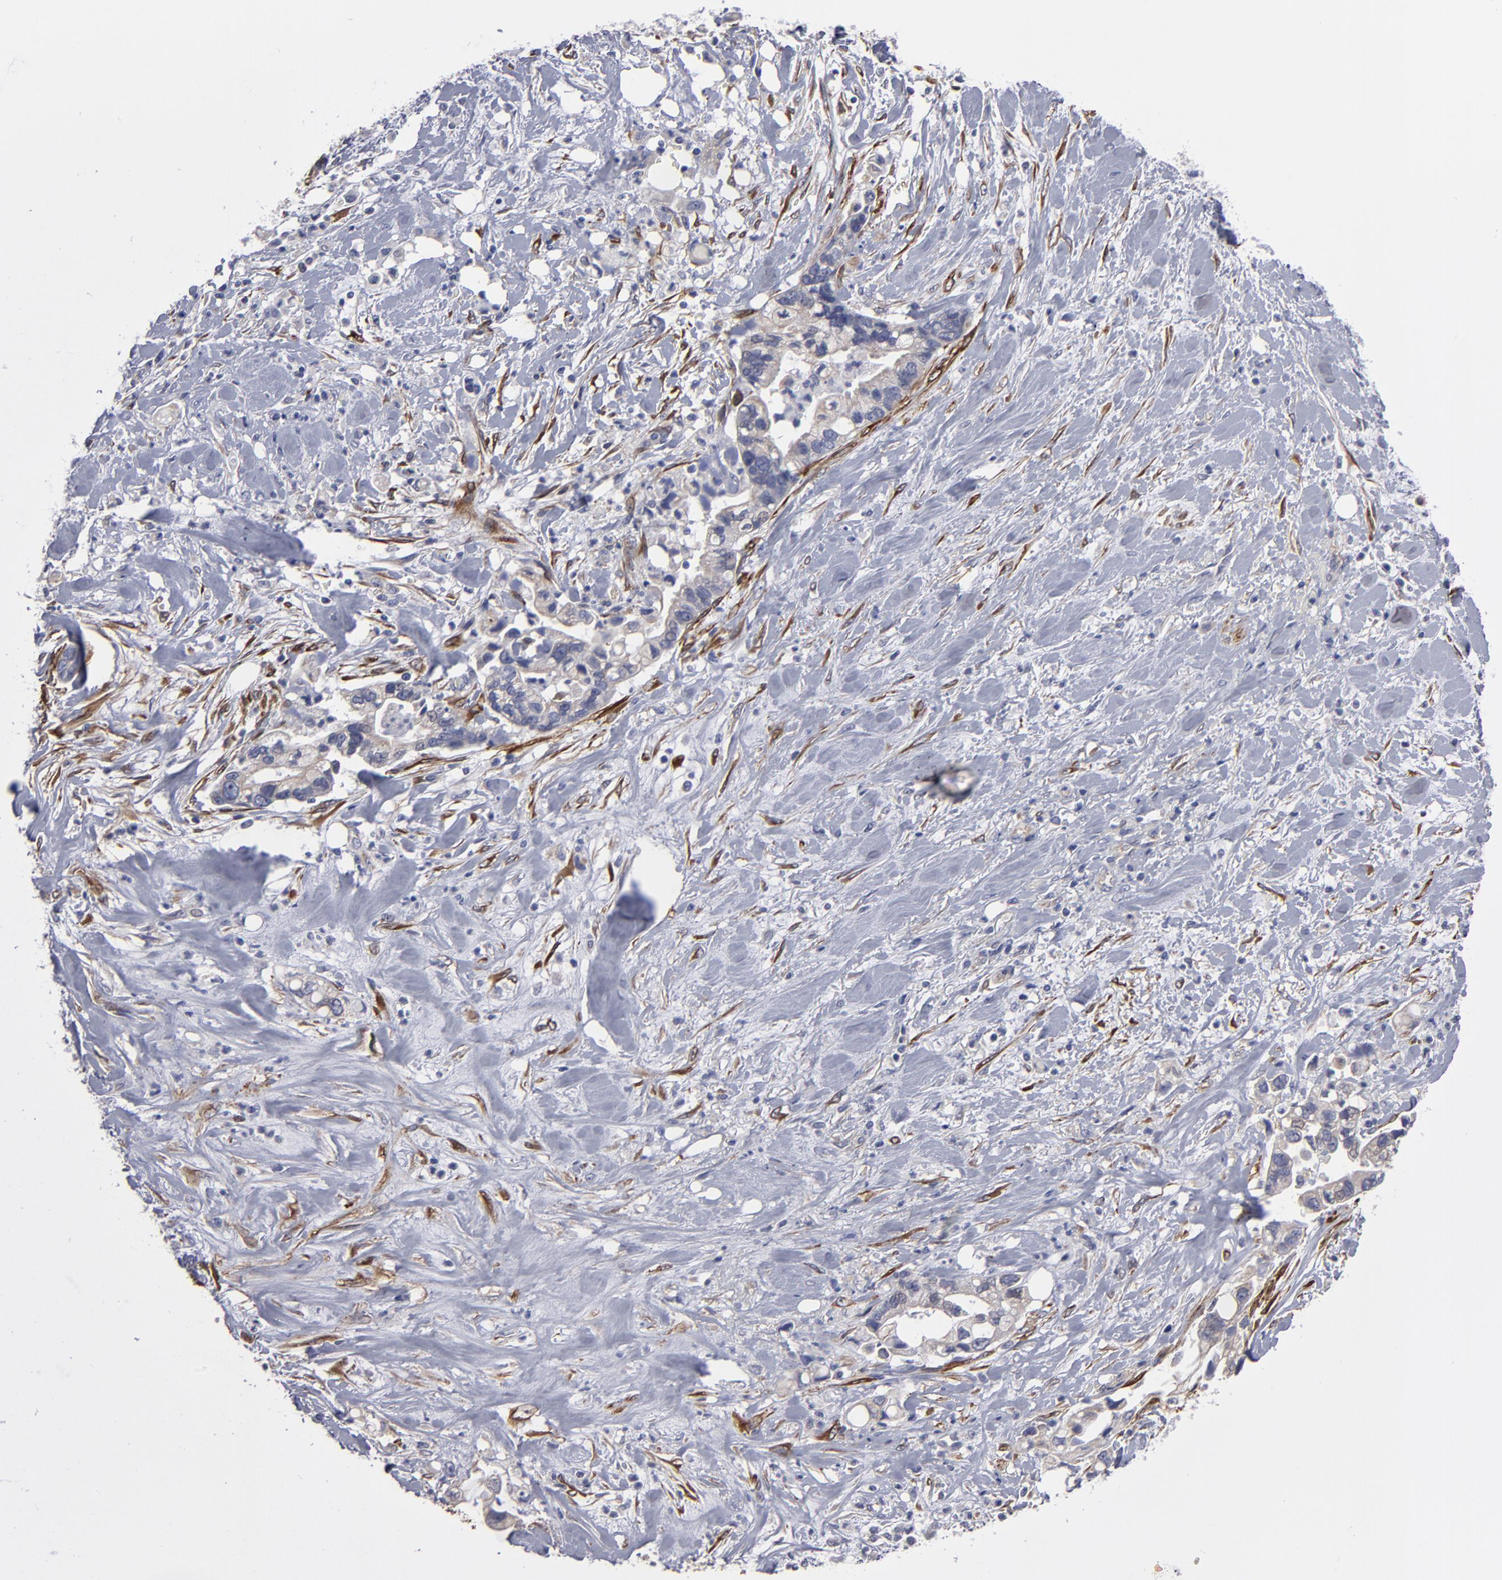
{"staining": {"intensity": "weak", "quantity": "25%-75%", "location": "cytoplasmic/membranous"}, "tissue": "pancreatic cancer", "cell_type": "Tumor cells", "image_type": "cancer", "snomed": [{"axis": "morphology", "description": "Adenocarcinoma, NOS"}, {"axis": "topography", "description": "Pancreas"}], "caption": "Immunohistochemical staining of human pancreatic cancer (adenocarcinoma) displays low levels of weak cytoplasmic/membranous expression in about 25%-75% of tumor cells. (brown staining indicates protein expression, while blue staining denotes nuclei).", "gene": "SLMAP", "patient": {"sex": "male", "age": 70}}